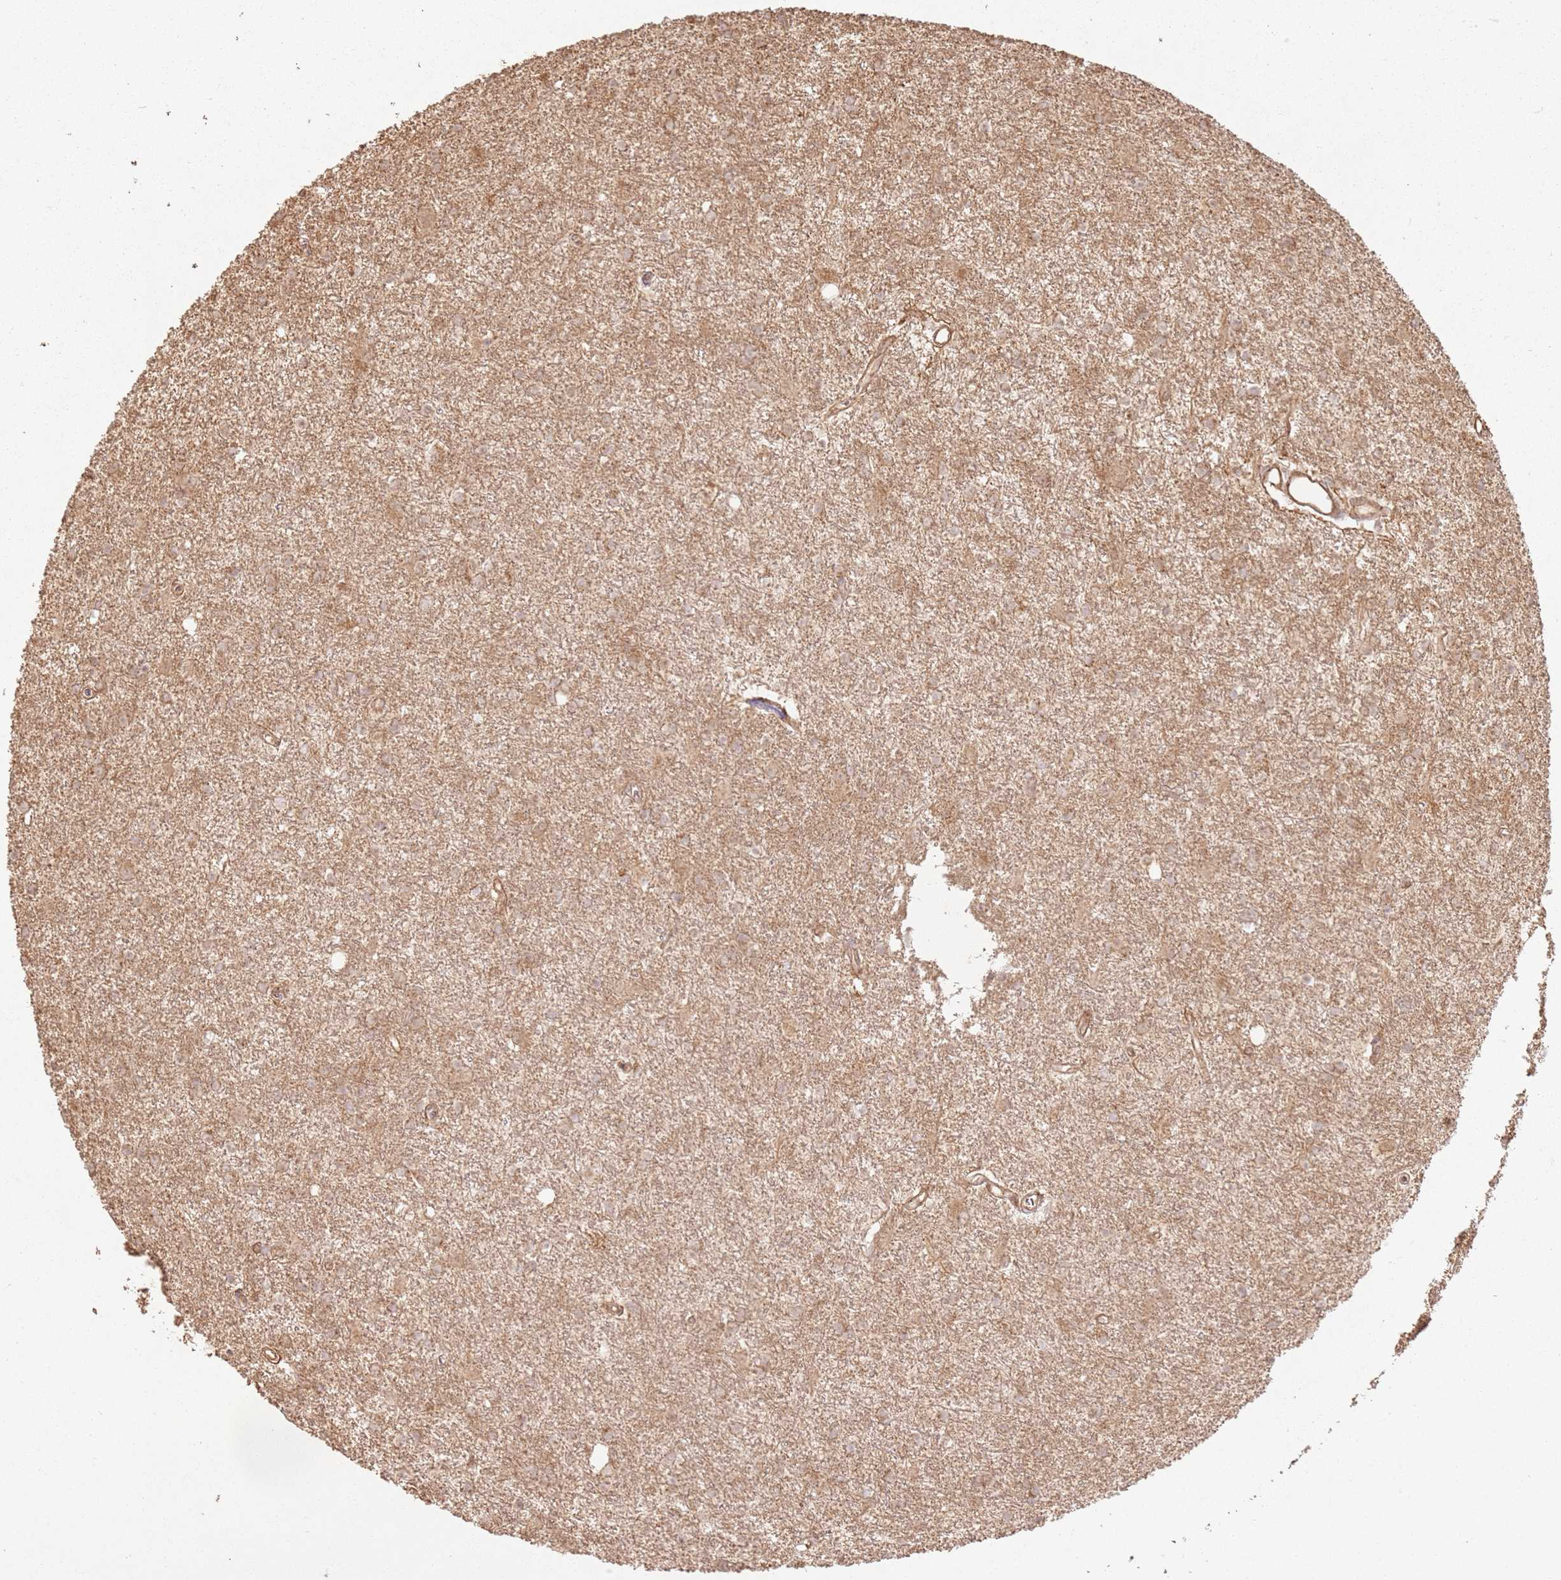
{"staining": {"intensity": "weak", "quantity": ">75%", "location": "cytoplasmic/membranous"}, "tissue": "glioma", "cell_type": "Tumor cells", "image_type": "cancer", "snomed": [{"axis": "morphology", "description": "Glioma, malignant, High grade"}, {"axis": "topography", "description": "Brain"}], "caption": "Immunohistochemical staining of human malignant high-grade glioma exhibits weak cytoplasmic/membranous protein expression in about >75% of tumor cells.", "gene": "ZNF776", "patient": {"sex": "female", "age": 50}}